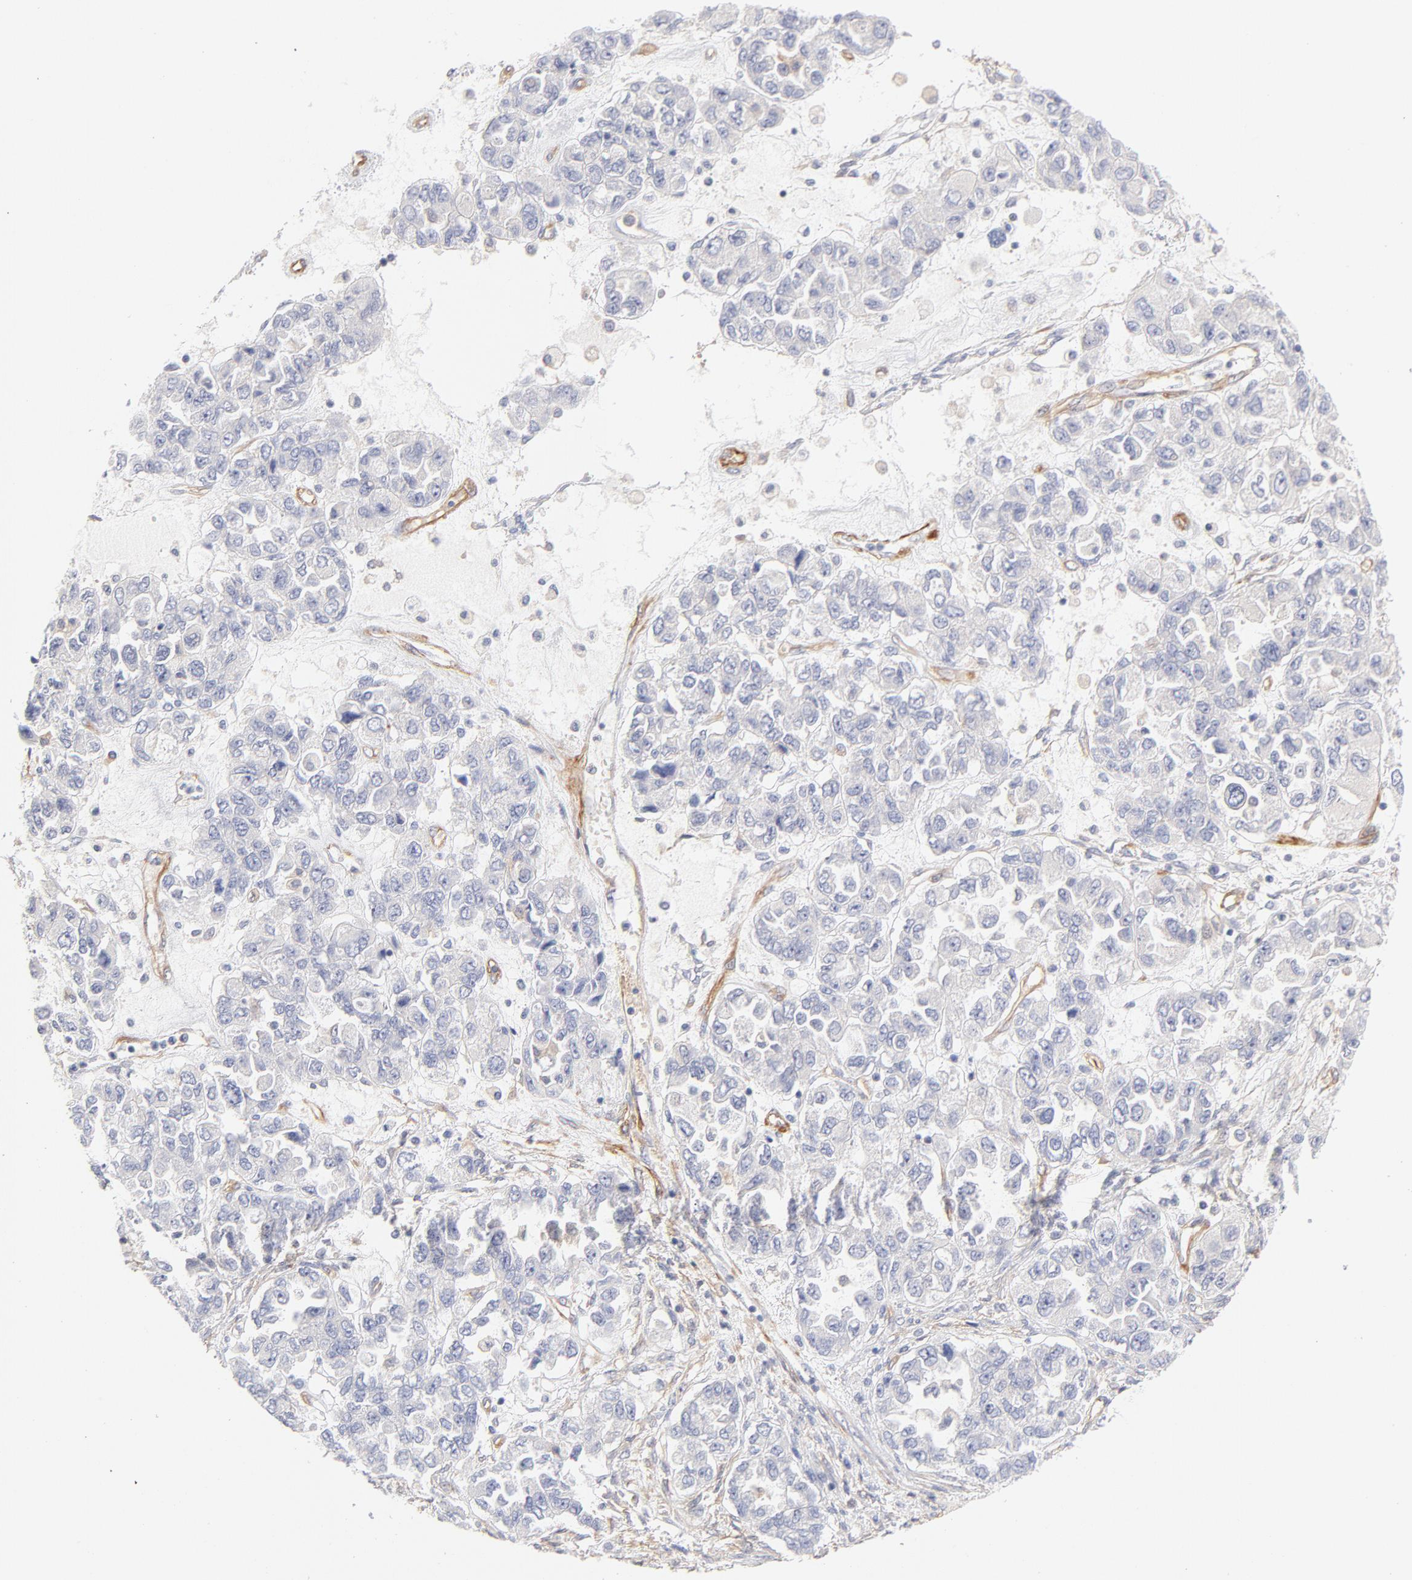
{"staining": {"intensity": "negative", "quantity": "none", "location": "none"}, "tissue": "ovarian cancer", "cell_type": "Tumor cells", "image_type": "cancer", "snomed": [{"axis": "morphology", "description": "Cystadenocarcinoma, serous, NOS"}, {"axis": "topography", "description": "Ovary"}], "caption": "This is a image of IHC staining of ovarian cancer, which shows no expression in tumor cells.", "gene": "LDLRAP1", "patient": {"sex": "female", "age": 84}}